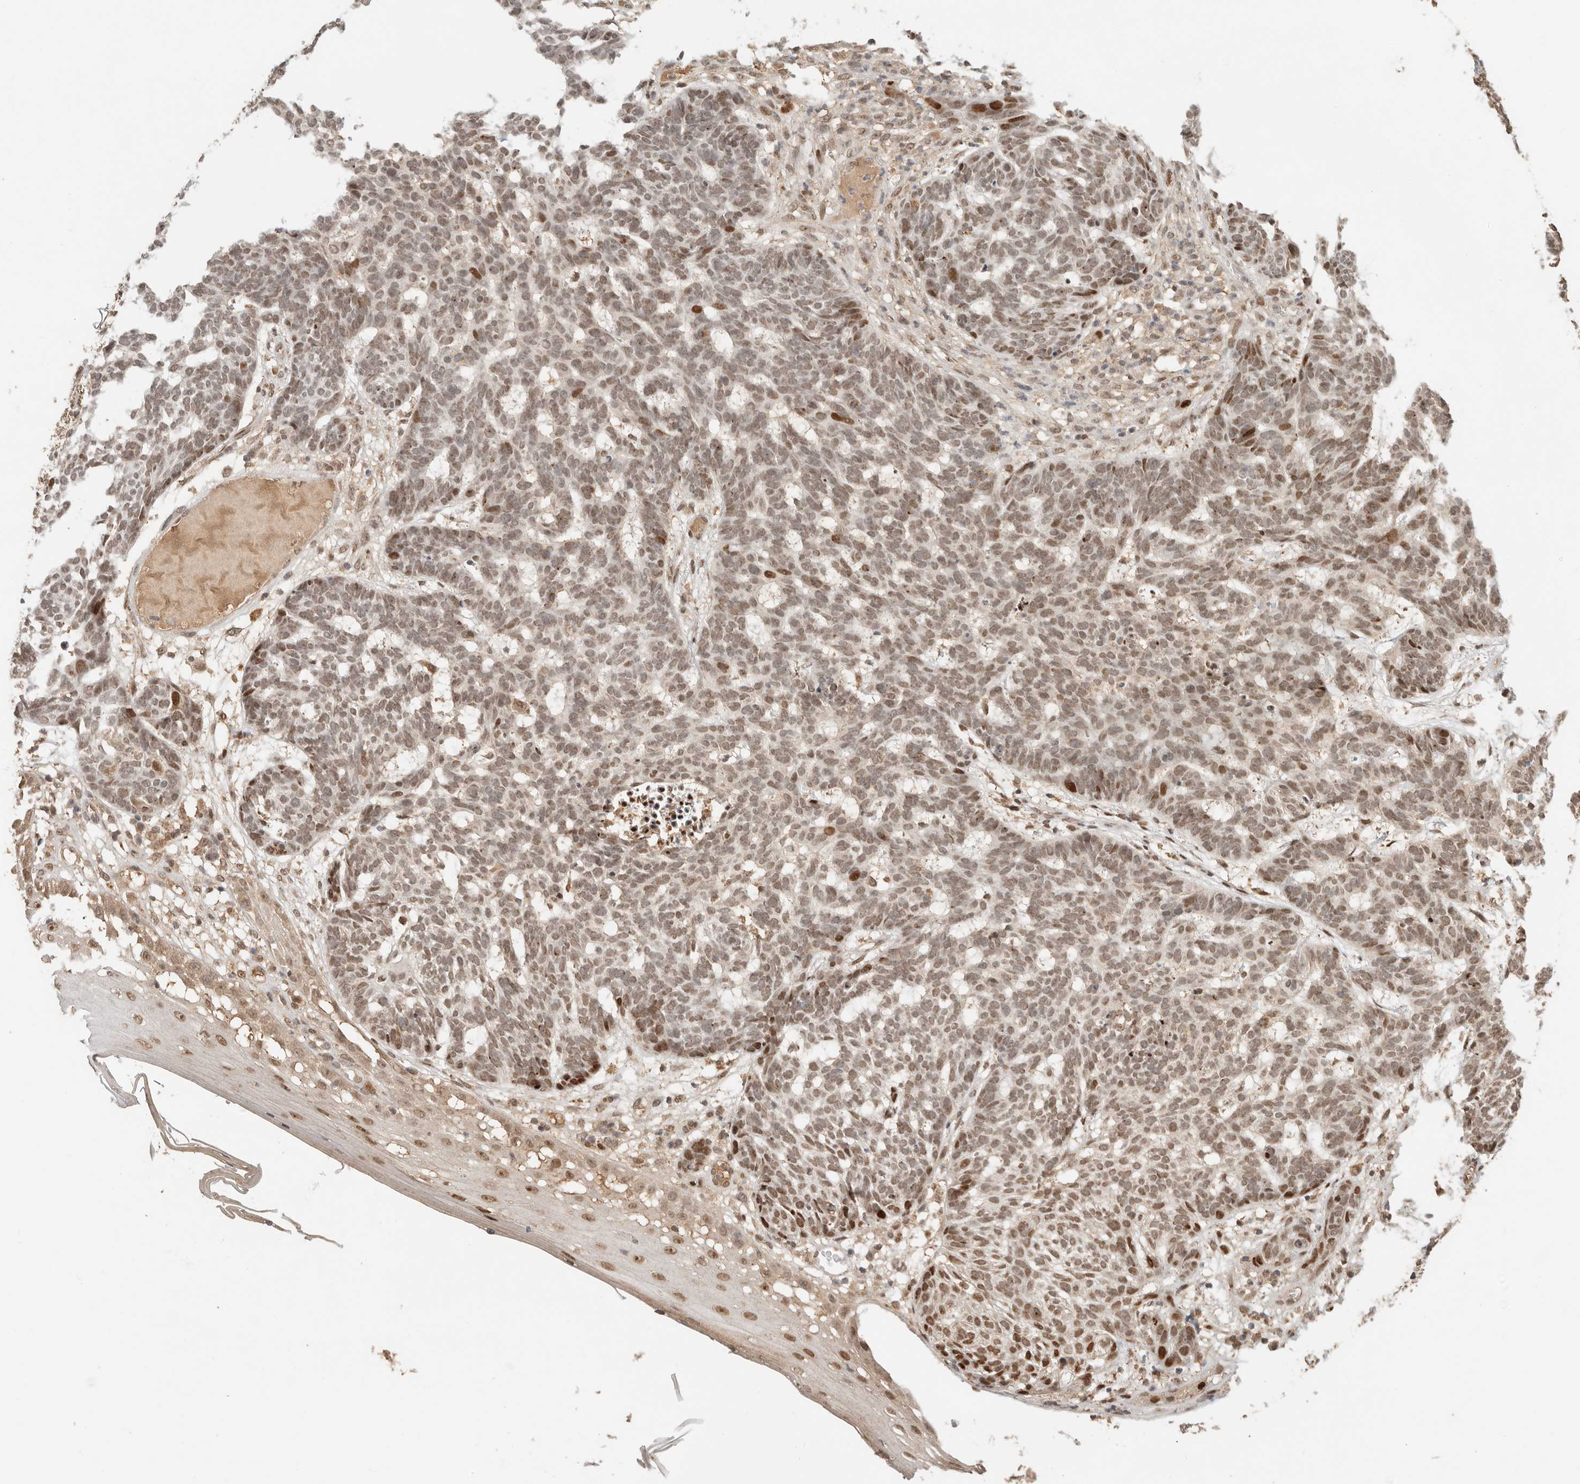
{"staining": {"intensity": "moderate", "quantity": ">75%", "location": "nuclear"}, "tissue": "skin cancer", "cell_type": "Tumor cells", "image_type": "cancer", "snomed": [{"axis": "morphology", "description": "Basal cell carcinoma"}, {"axis": "topography", "description": "Skin"}], "caption": "Immunohistochemical staining of skin basal cell carcinoma demonstrates medium levels of moderate nuclear protein staining in approximately >75% of tumor cells.", "gene": "NPAS2", "patient": {"sex": "male", "age": 85}}